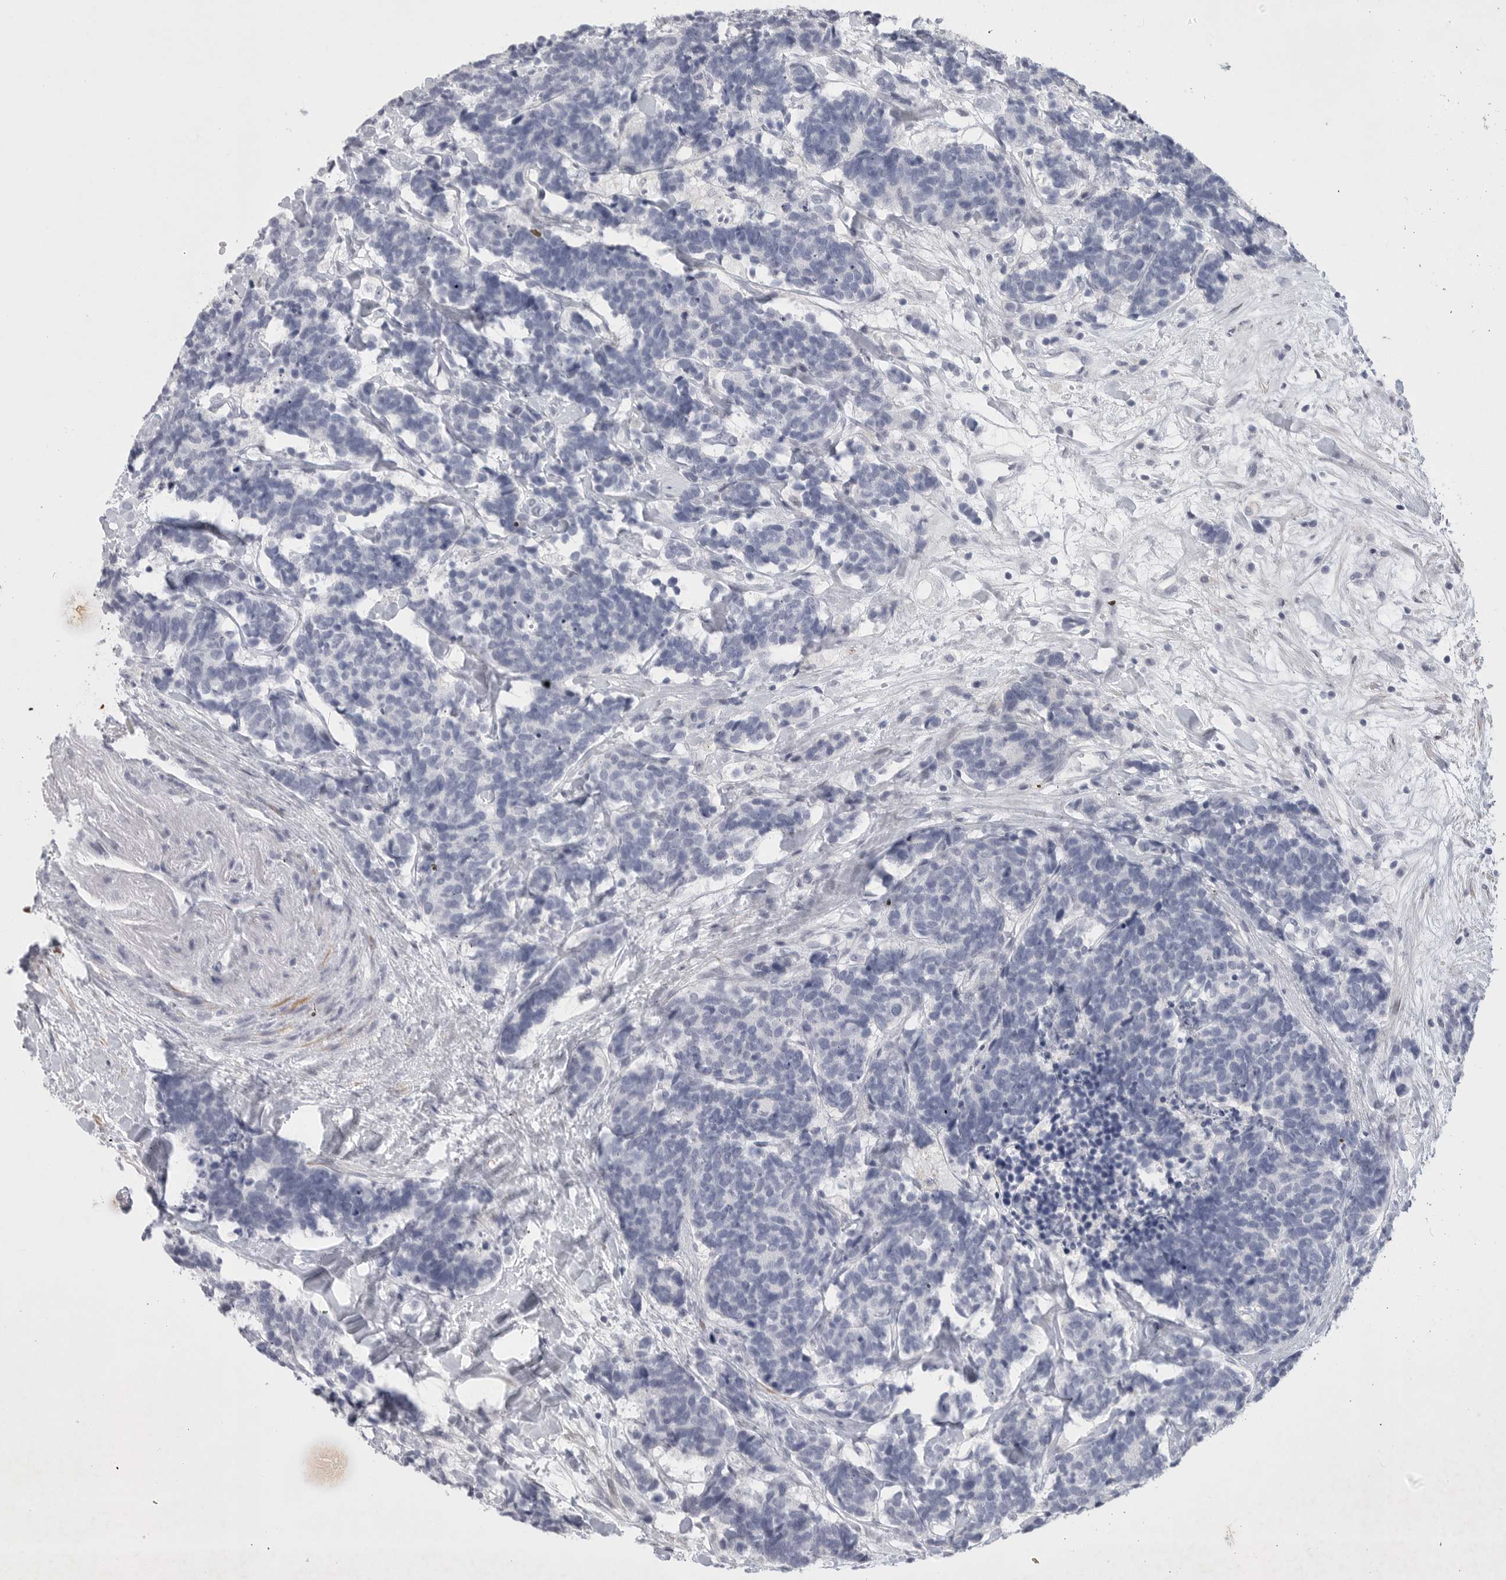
{"staining": {"intensity": "negative", "quantity": "none", "location": "none"}, "tissue": "carcinoid", "cell_type": "Tumor cells", "image_type": "cancer", "snomed": [{"axis": "morphology", "description": "Carcinoma, NOS"}, {"axis": "morphology", "description": "Carcinoid, malignant, NOS"}, {"axis": "topography", "description": "Urinary bladder"}], "caption": "The image reveals no staining of tumor cells in carcinoma.", "gene": "TNR", "patient": {"sex": "male", "age": 57}}